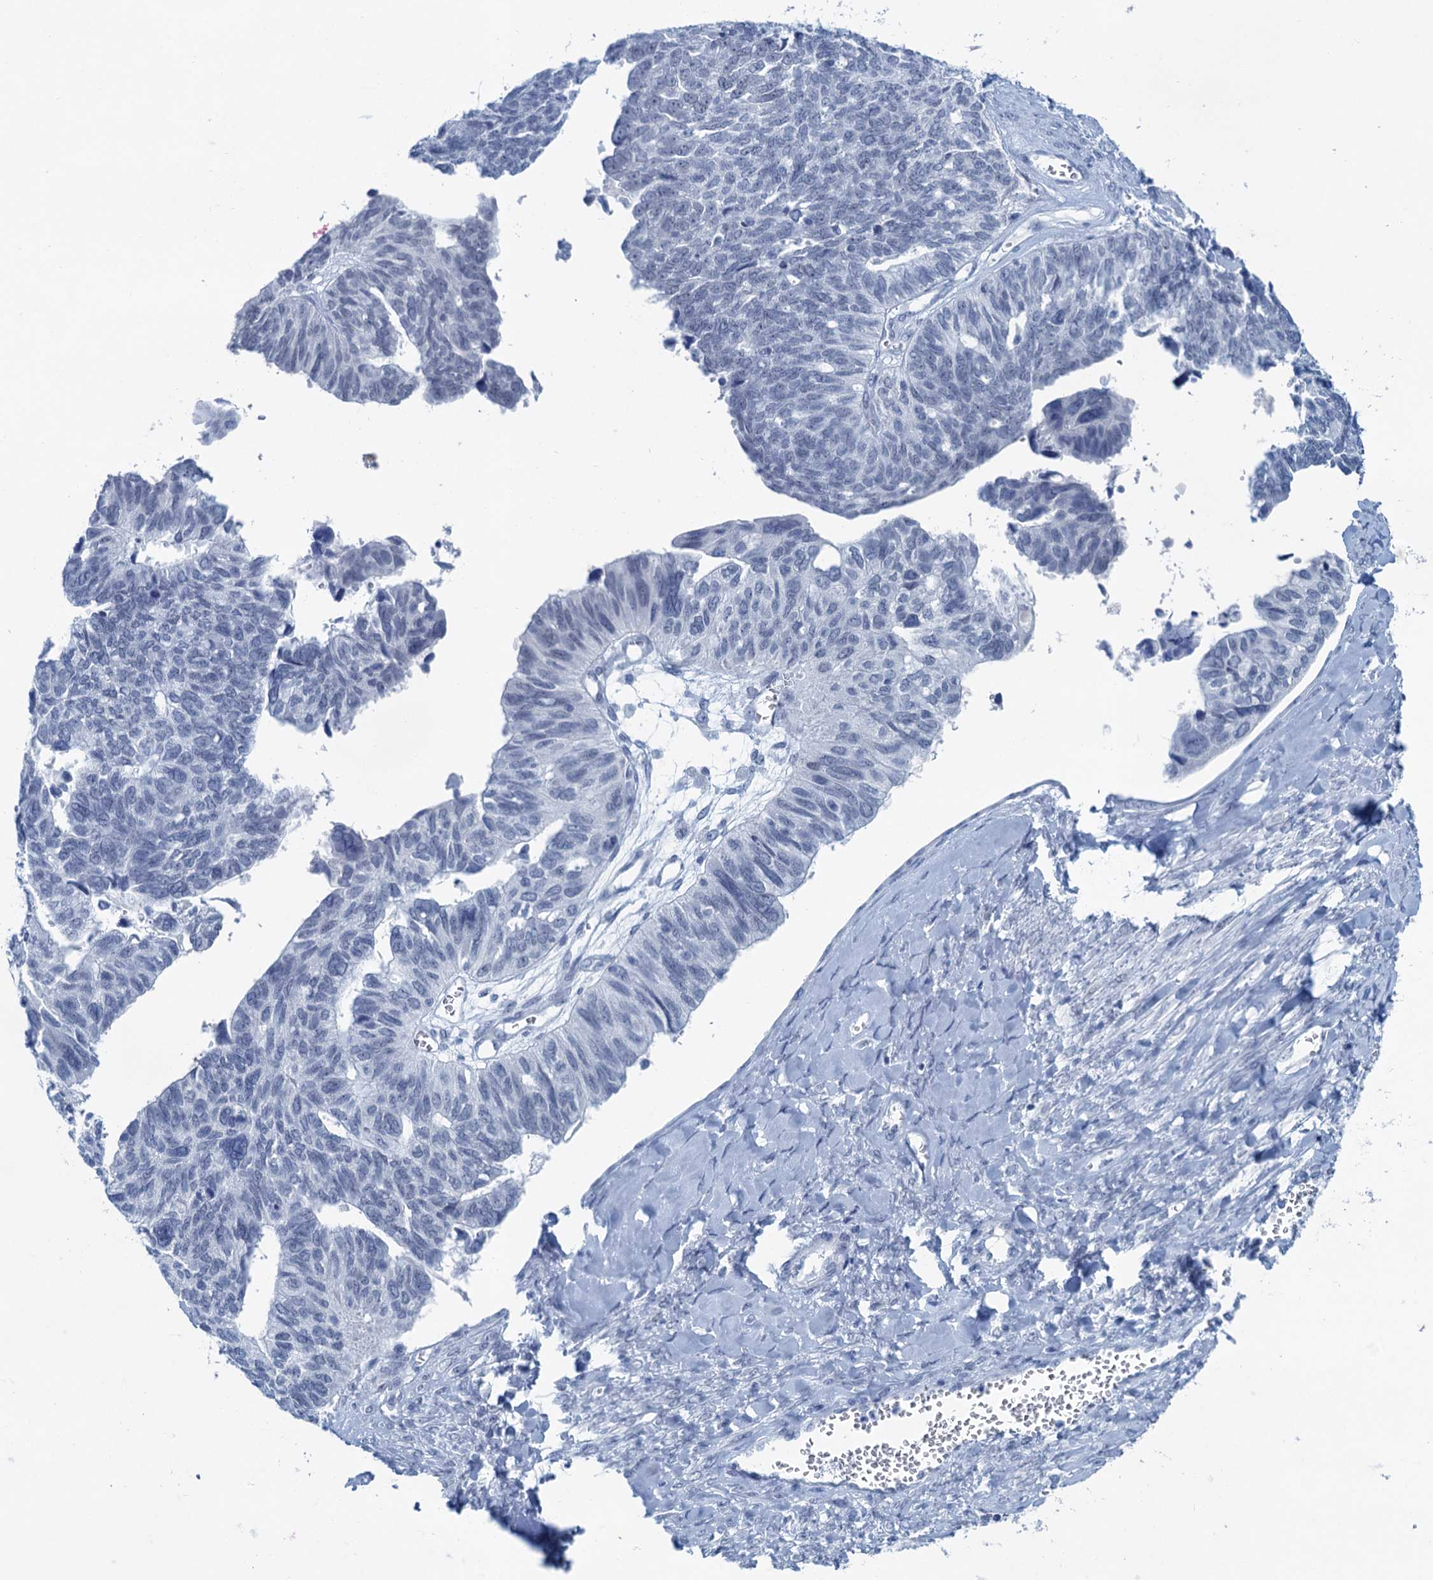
{"staining": {"intensity": "negative", "quantity": "none", "location": "none"}, "tissue": "ovarian cancer", "cell_type": "Tumor cells", "image_type": "cancer", "snomed": [{"axis": "morphology", "description": "Cystadenocarcinoma, serous, NOS"}, {"axis": "topography", "description": "Ovary"}], "caption": "The histopathology image displays no significant expression in tumor cells of ovarian cancer (serous cystadenocarcinoma).", "gene": "HAPSTR1", "patient": {"sex": "female", "age": 79}}